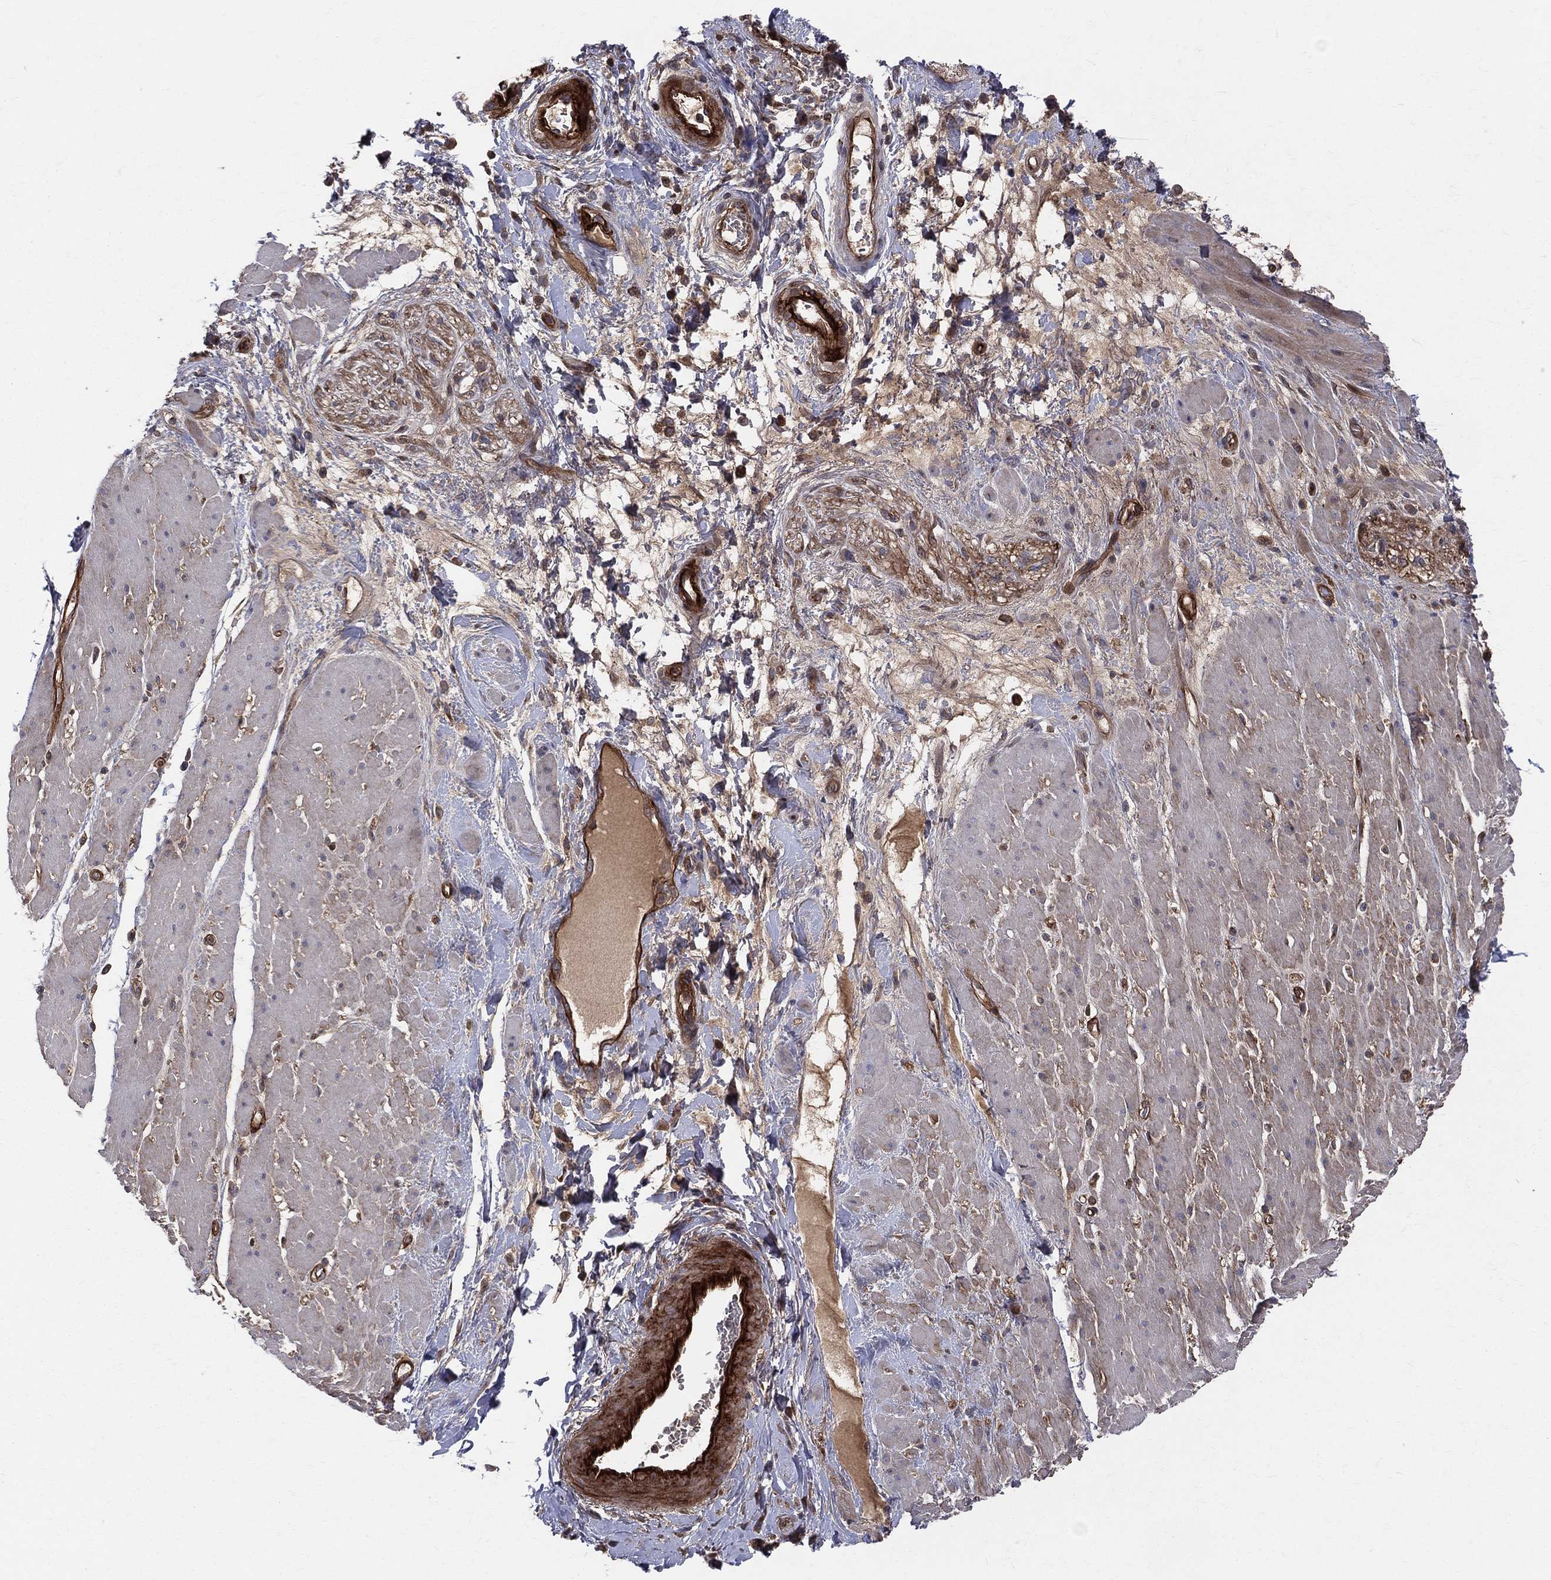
{"staining": {"intensity": "weak", "quantity": "<25%", "location": "cytoplasmic/membranous"}, "tissue": "smooth muscle", "cell_type": "Smooth muscle cells", "image_type": "normal", "snomed": [{"axis": "morphology", "description": "Normal tissue, NOS"}, {"axis": "topography", "description": "Soft tissue"}, {"axis": "topography", "description": "Smooth muscle"}], "caption": "Immunohistochemical staining of unremarkable smooth muscle exhibits no significant expression in smooth muscle cells.", "gene": "ENTPD1", "patient": {"sex": "male", "age": 72}}